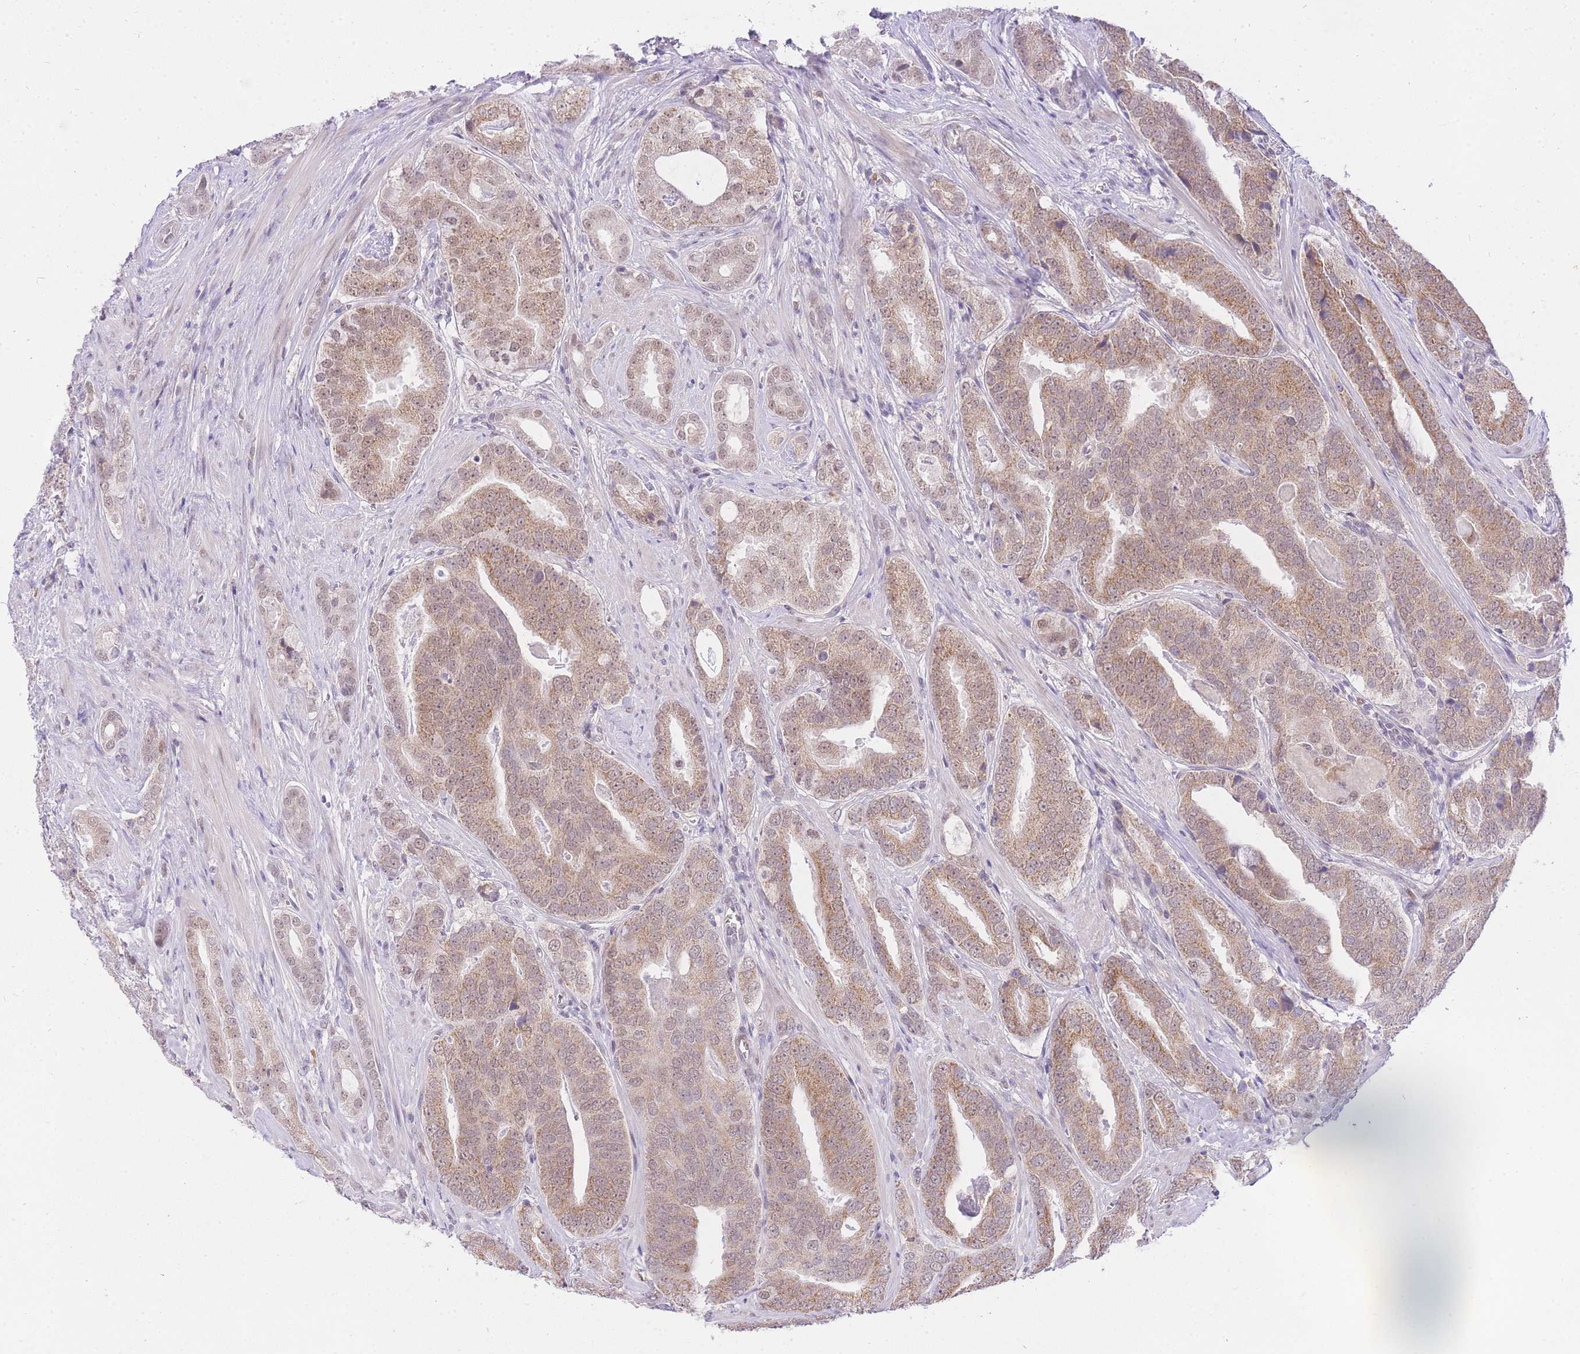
{"staining": {"intensity": "moderate", "quantity": ">75%", "location": "cytoplasmic/membranous"}, "tissue": "prostate cancer", "cell_type": "Tumor cells", "image_type": "cancer", "snomed": [{"axis": "morphology", "description": "Adenocarcinoma, High grade"}, {"axis": "topography", "description": "Prostate"}], "caption": "Brown immunohistochemical staining in human prostate cancer shows moderate cytoplasmic/membranous expression in approximately >75% of tumor cells.", "gene": "UBXN7", "patient": {"sex": "male", "age": 55}}